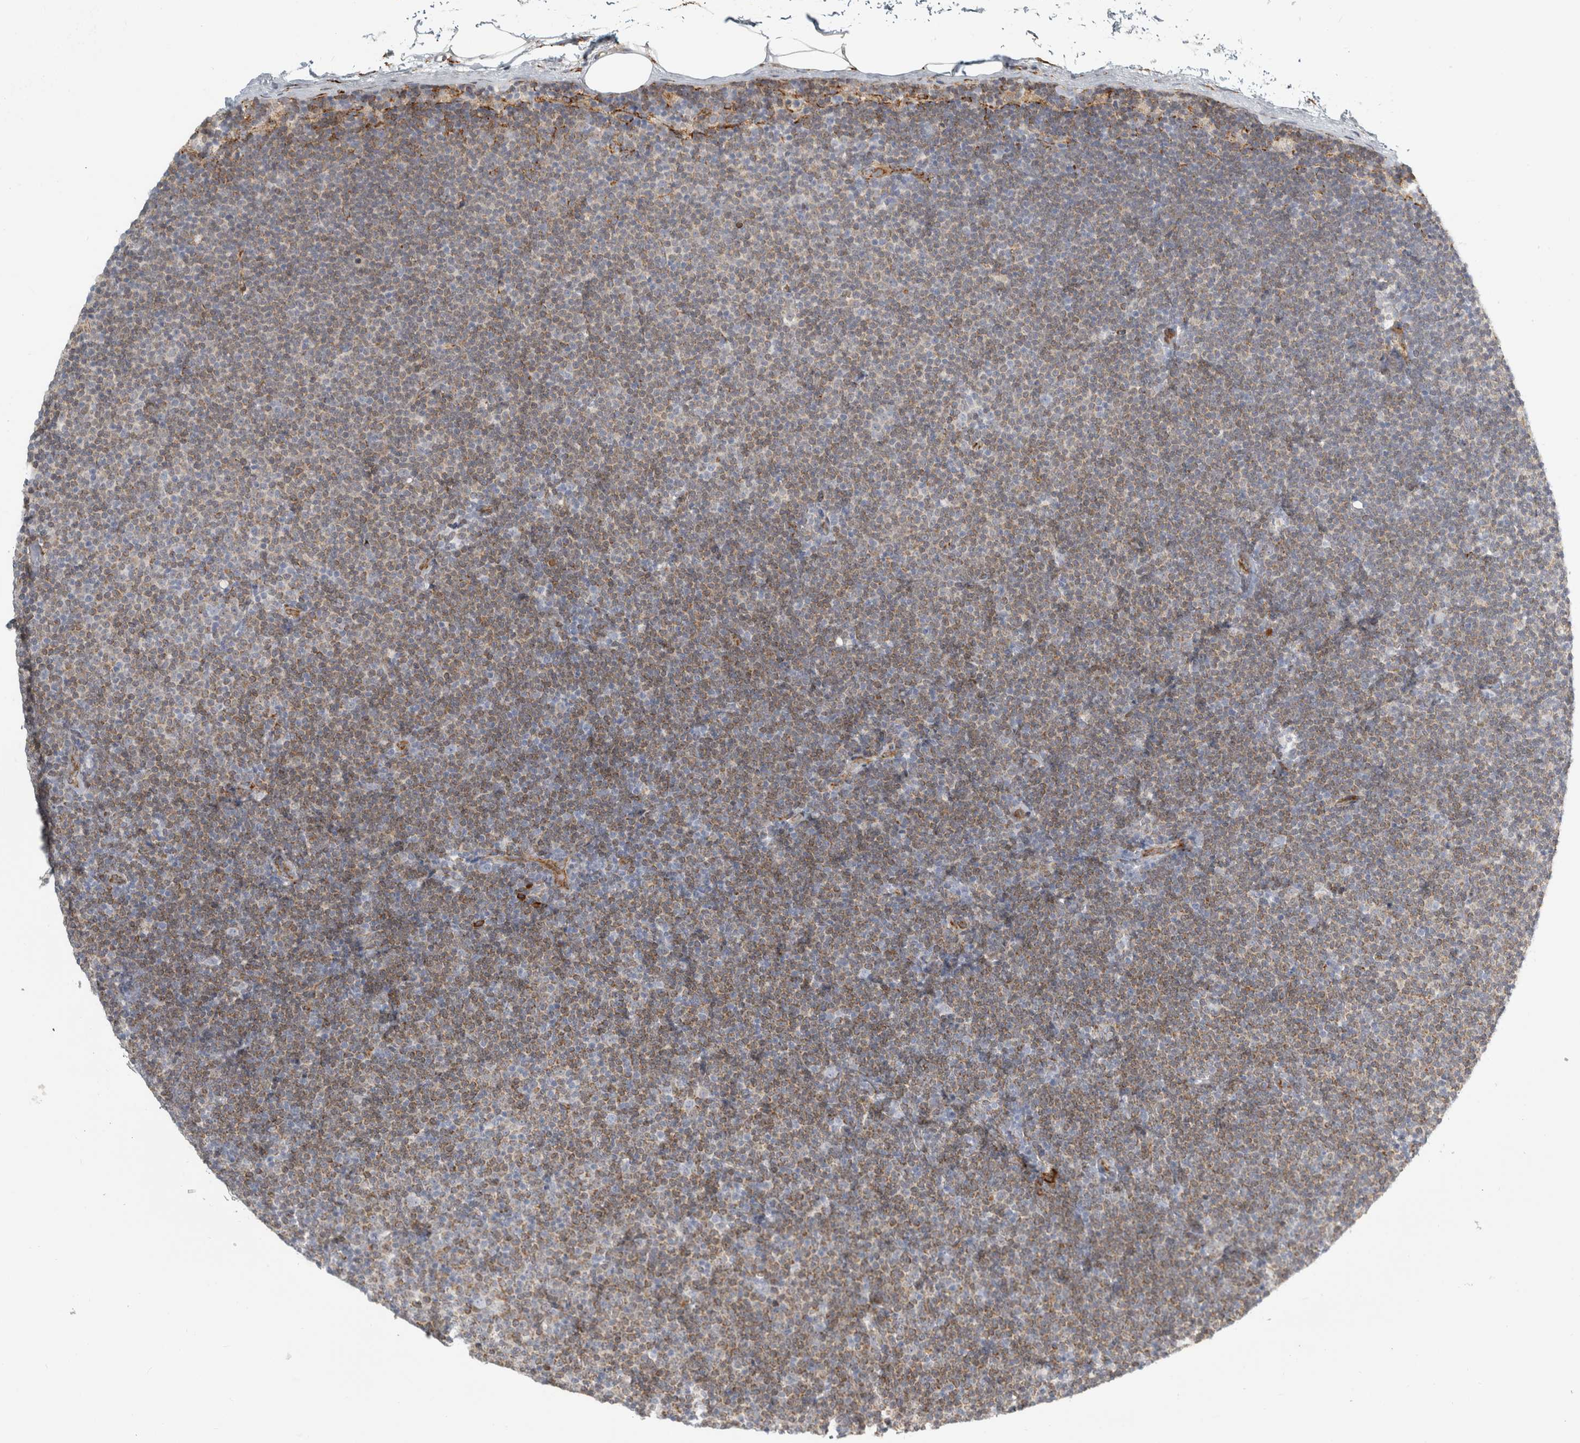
{"staining": {"intensity": "moderate", "quantity": "25%-75%", "location": "cytoplasmic/membranous"}, "tissue": "lymphoma", "cell_type": "Tumor cells", "image_type": "cancer", "snomed": [{"axis": "morphology", "description": "Malignant lymphoma, non-Hodgkin's type, Low grade"}, {"axis": "topography", "description": "Lymph node"}], "caption": "DAB immunohistochemical staining of malignant lymphoma, non-Hodgkin's type (low-grade) shows moderate cytoplasmic/membranous protein expression in approximately 25%-75% of tumor cells.", "gene": "OSTN", "patient": {"sex": "female", "age": 53}}